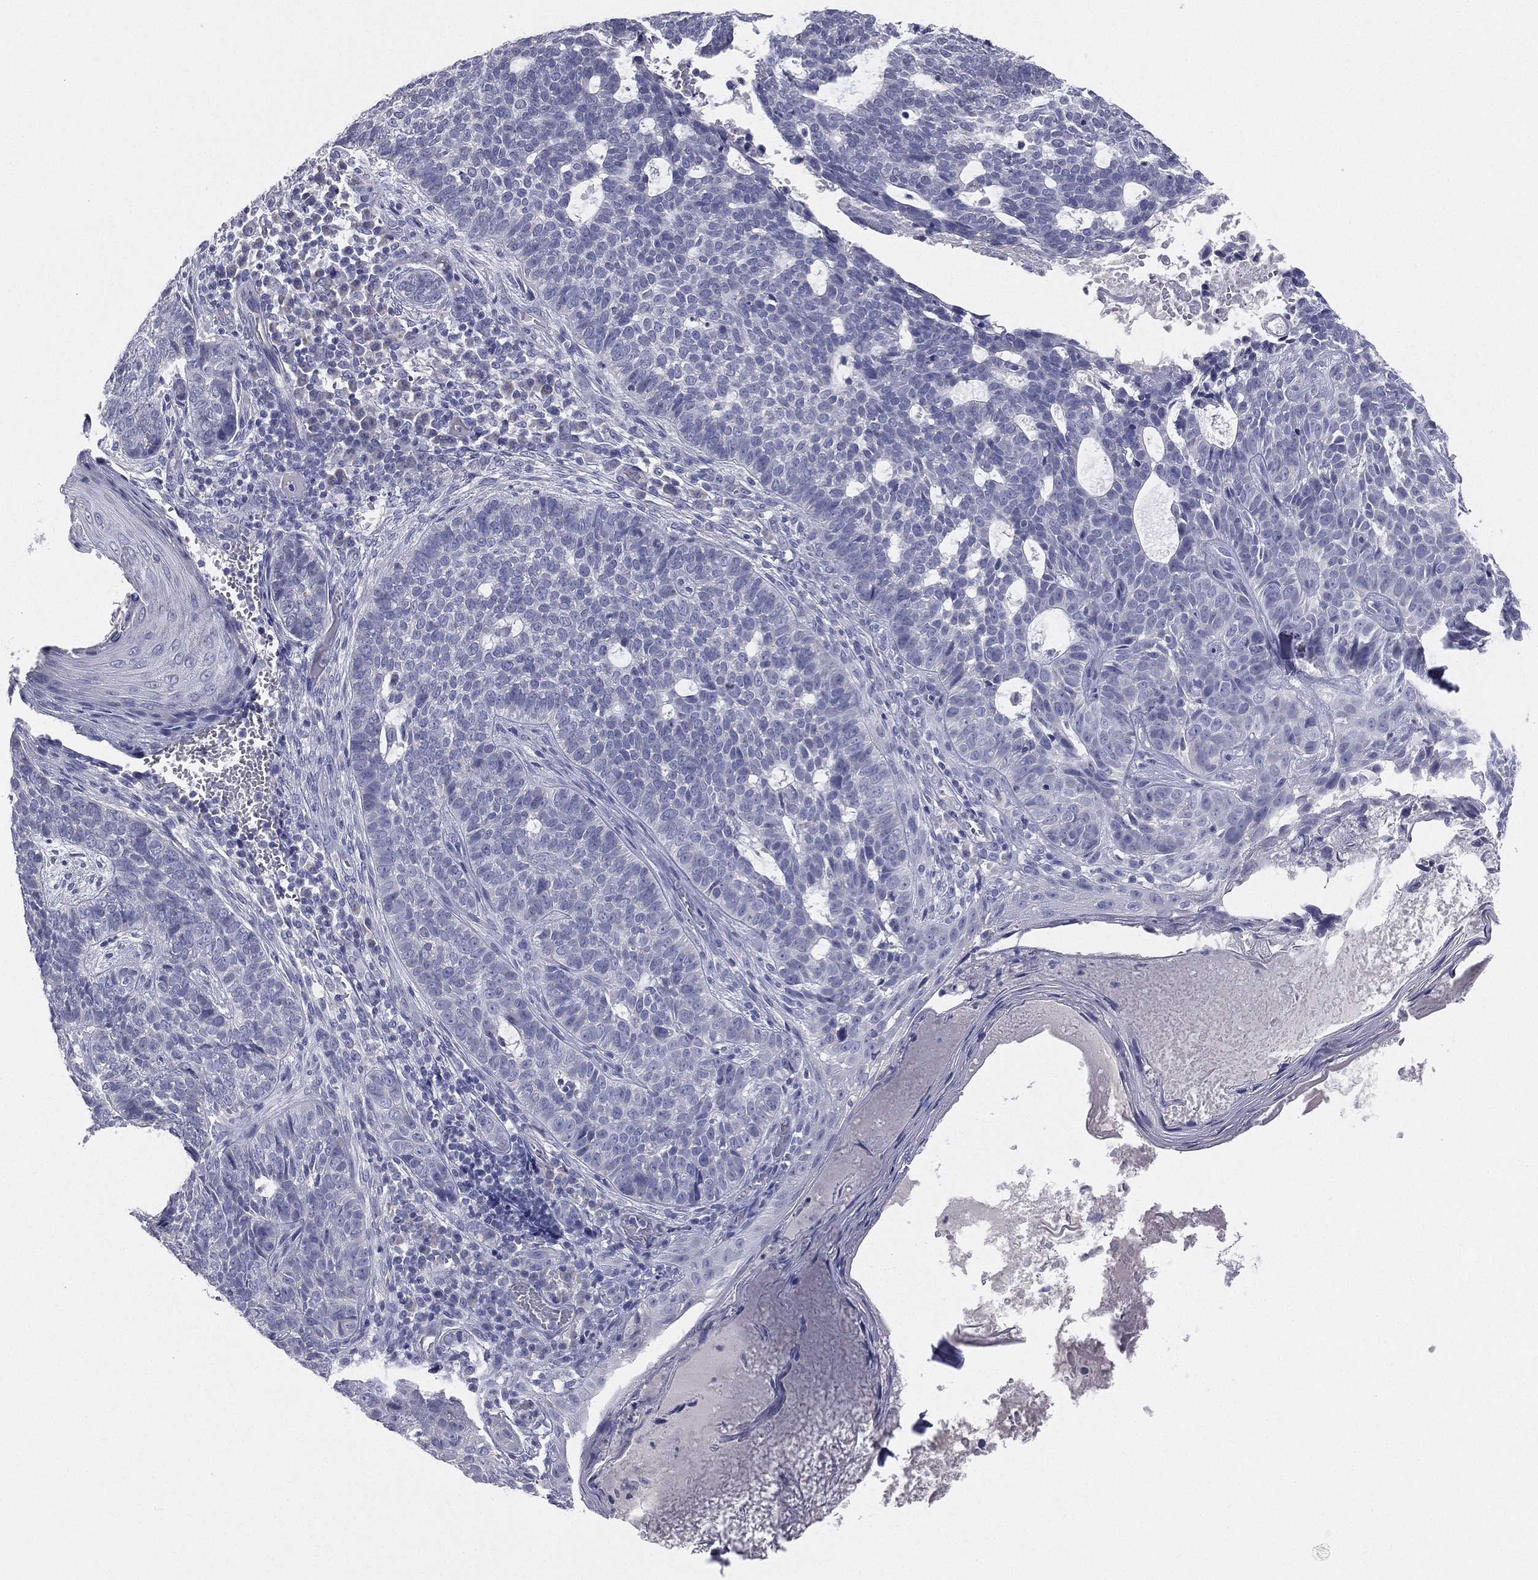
{"staining": {"intensity": "negative", "quantity": "none", "location": "none"}, "tissue": "skin cancer", "cell_type": "Tumor cells", "image_type": "cancer", "snomed": [{"axis": "morphology", "description": "Basal cell carcinoma"}, {"axis": "topography", "description": "Skin"}], "caption": "Immunohistochemical staining of skin cancer displays no significant staining in tumor cells.", "gene": "STK31", "patient": {"sex": "female", "age": 69}}